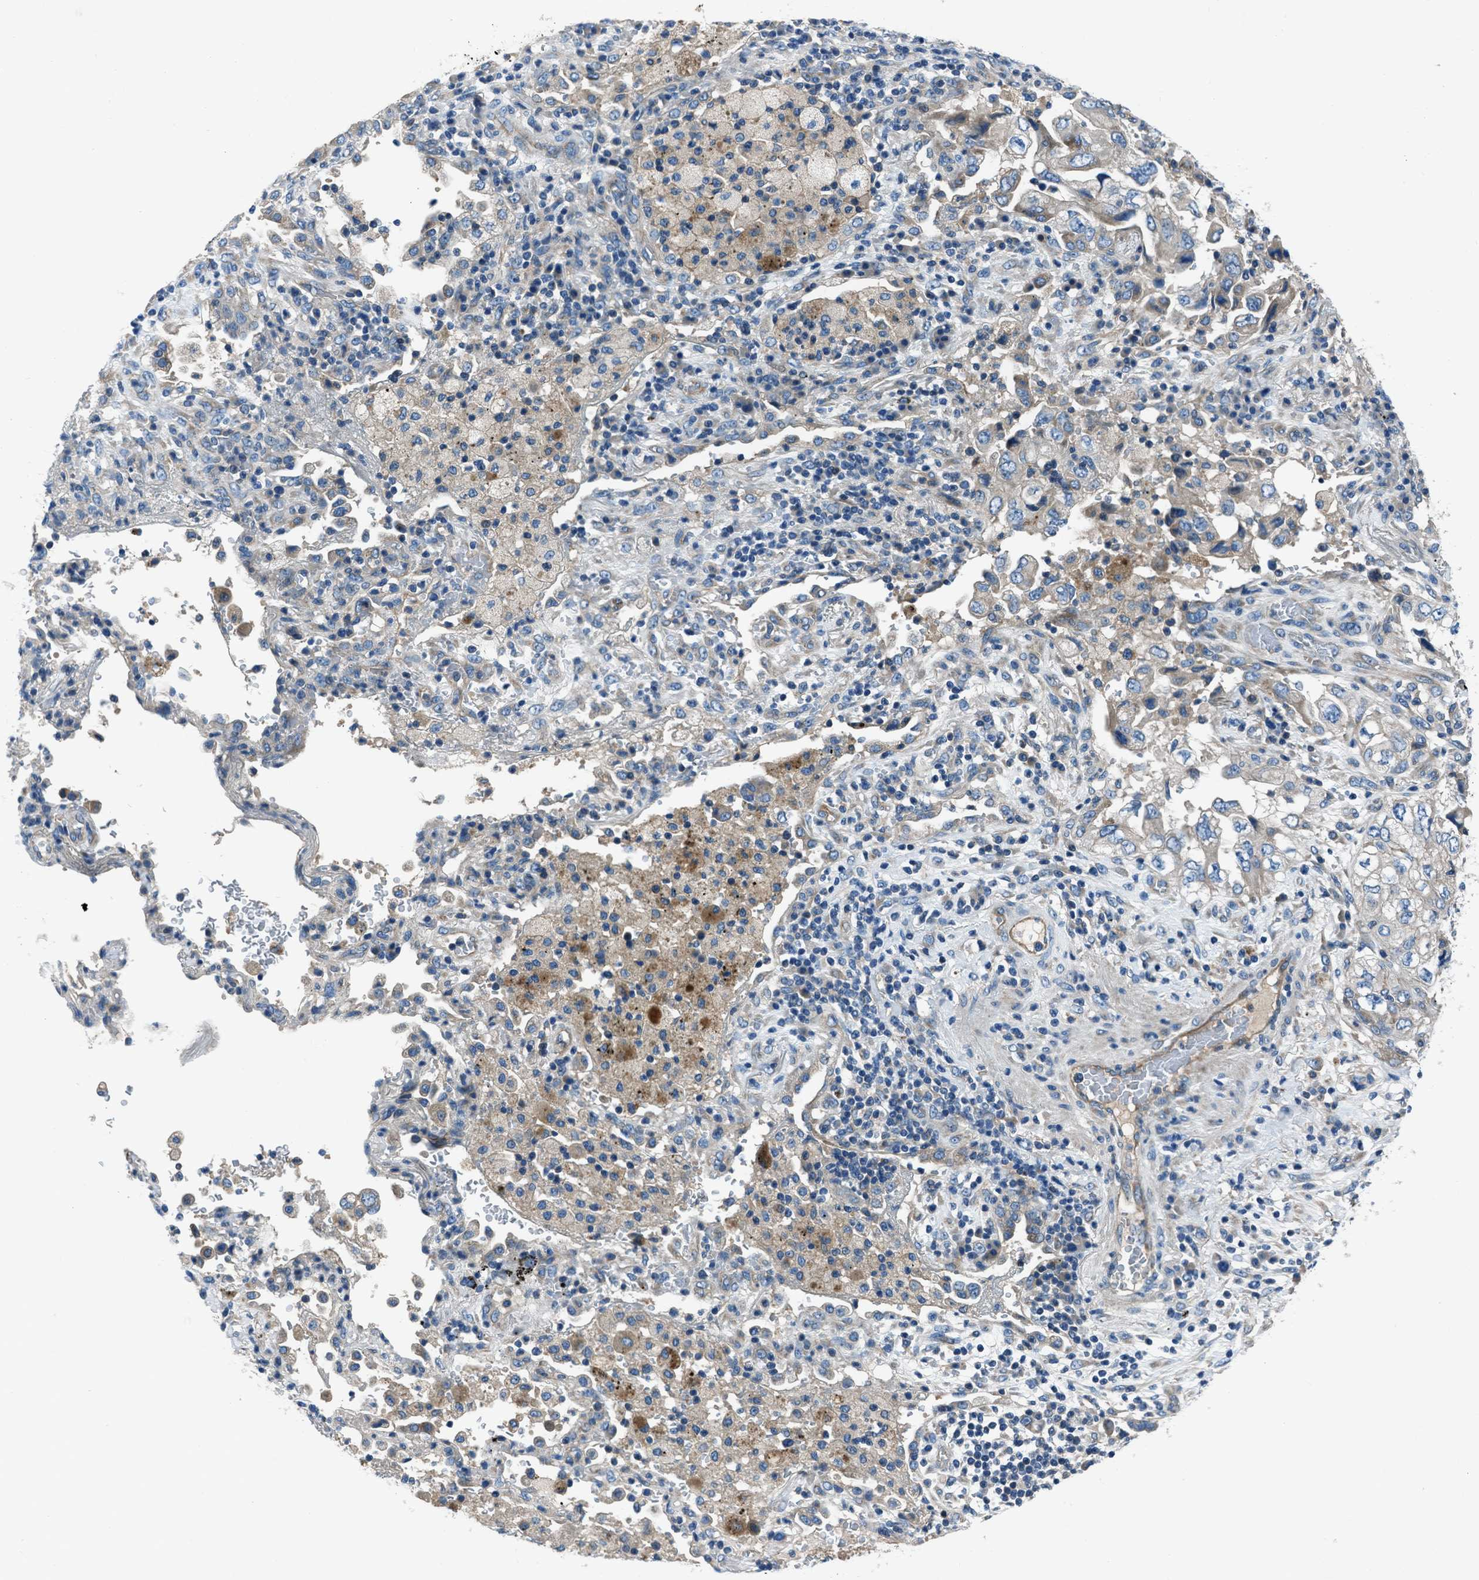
{"staining": {"intensity": "weak", "quantity": "<25%", "location": "cytoplasmic/membranous"}, "tissue": "lung cancer", "cell_type": "Tumor cells", "image_type": "cancer", "snomed": [{"axis": "morphology", "description": "Adenocarcinoma, NOS"}, {"axis": "topography", "description": "Lung"}], "caption": "The histopathology image demonstrates no significant expression in tumor cells of adenocarcinoma (lung).", "gene": "SLC38A6", "patient": {"sex": "male", "age": 64}}